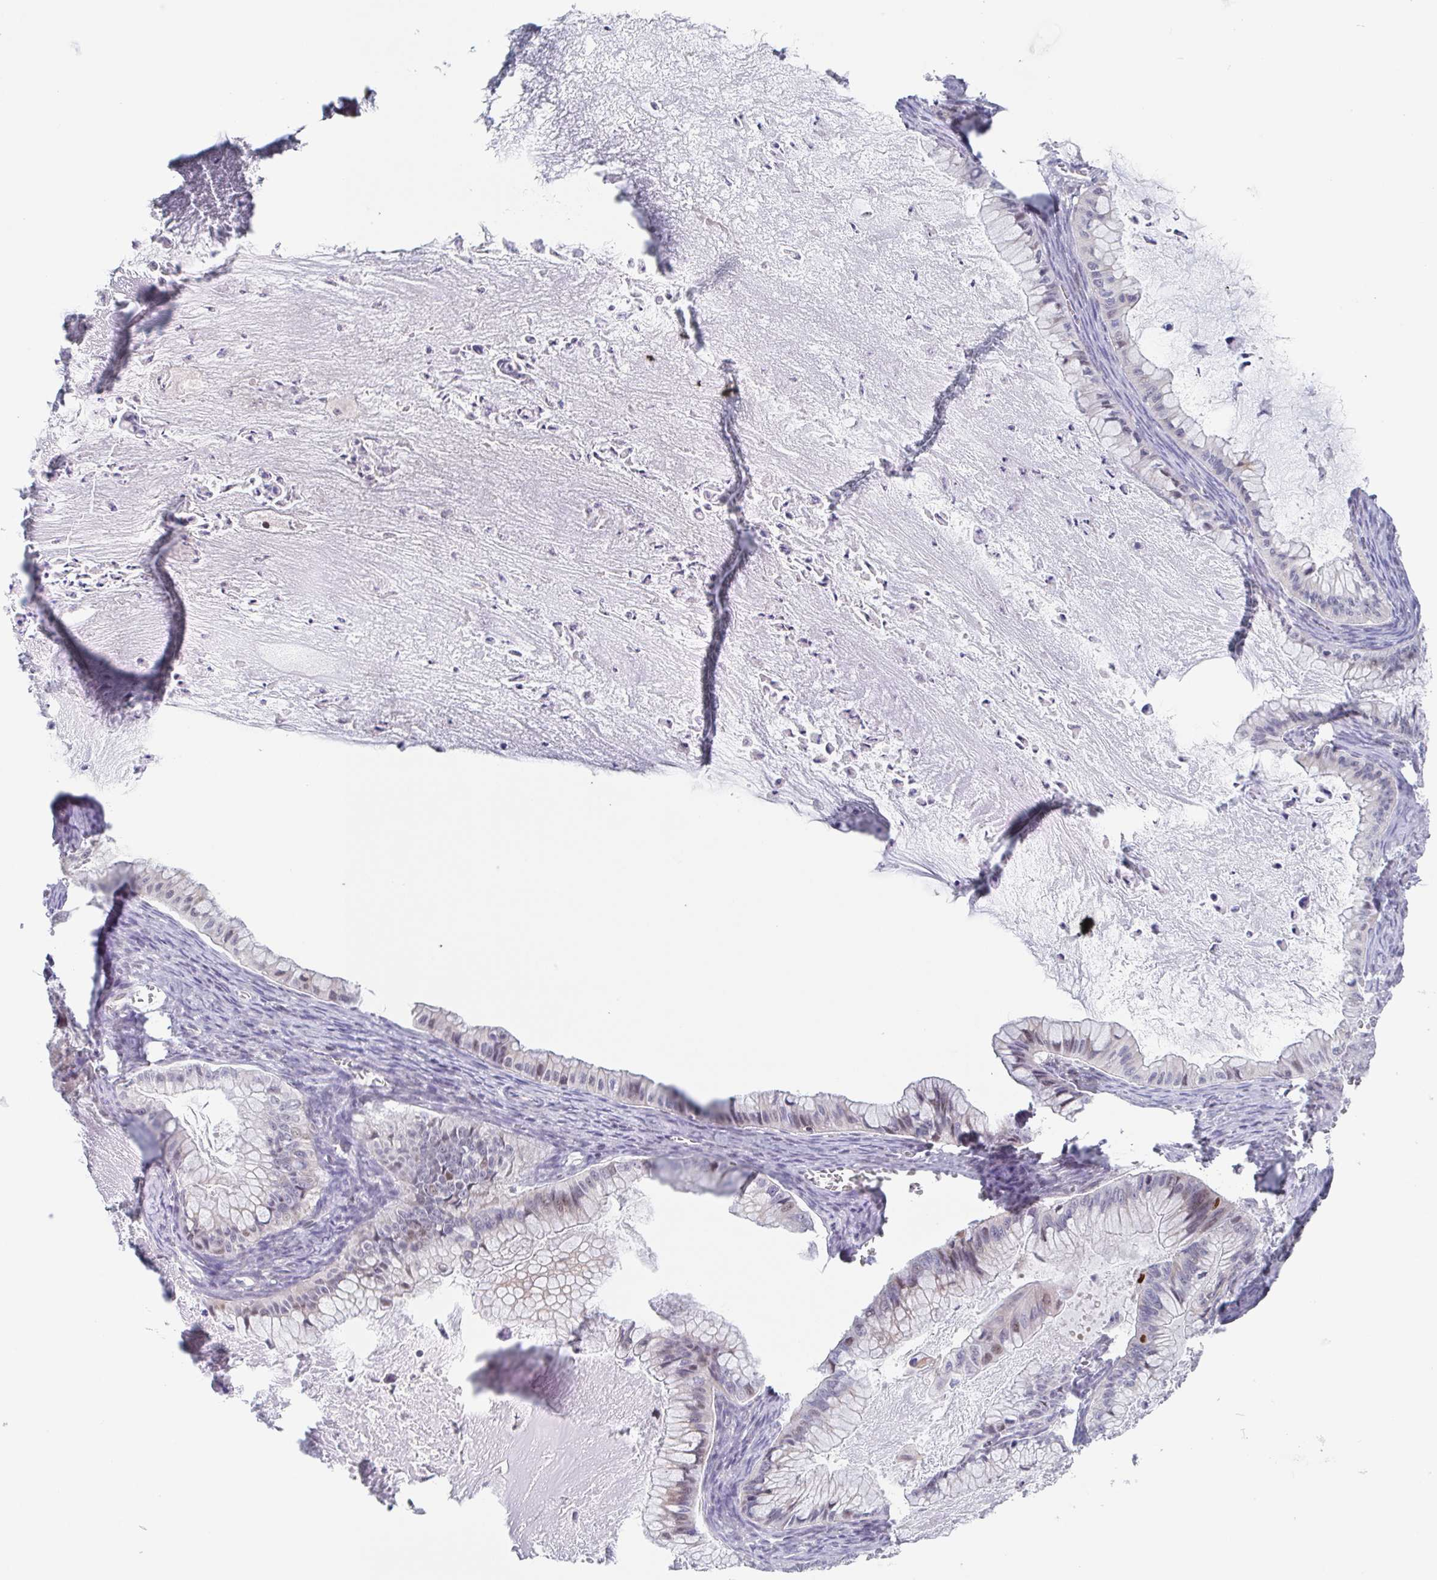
{"staining": {"intensity": "negative", "quantity": "none", "location": "none"}, "tissue": "ovarian cancer", "cell_type": "Tumor cells", "image_type": "cancer", "snomed": [{"axis": "morphology", "description": "Cystadenocarcinoma, mucinous, NOS"}, {"axis": "topography", "description": "Ovary"}], "caption": "Immunohistochemistry micrograph of mucinous cystadenocarcinoma (ovarian) stained for a protein (brown), which demonstrates no positivity in tumor cells.", "gene": "POU2F3", "patient": {"sex": "female", "age": 72}}